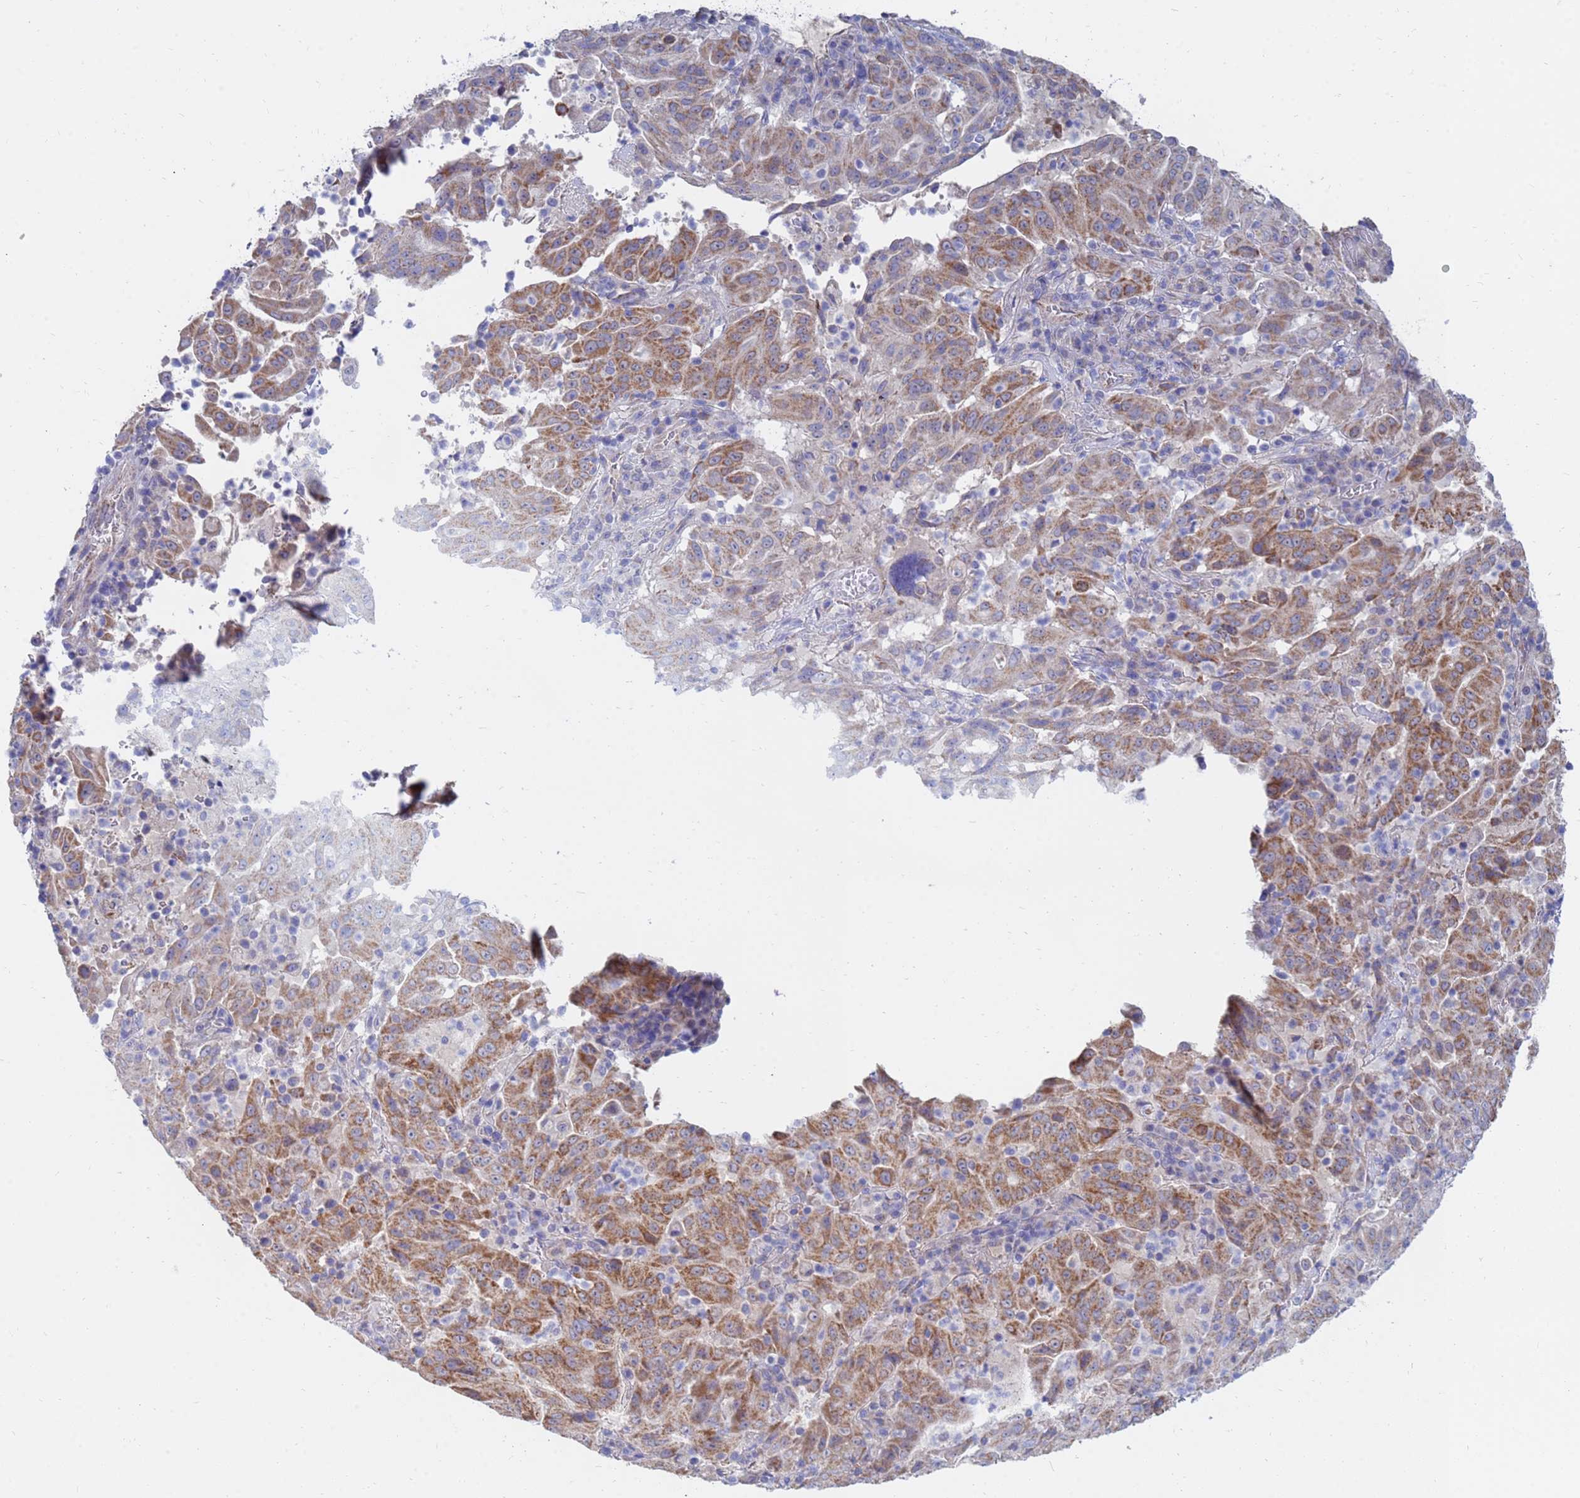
{"staining": {"intensity": "moderate", "quantity": ">75%", "location": "cytoplasmic/membranous"}, "tissue": "pancreatic cancer", "cell_type": "Tumor cells", "image_type": "cancer", "snomed": [{"axis": "morphology", "description": "Adenocarcinoma, NOS"}, {"axis": "topography", "description": "Pancreas"}], "caption": "Pancreatic adenocarcinoma tissue shows moderate cytoplasmic/membranous expression in approximately >75% of tumor cells, visualized by immunohistochemistry.", "gene": "SDR39U1", "patient": {"sex": "male", "age": 63}}